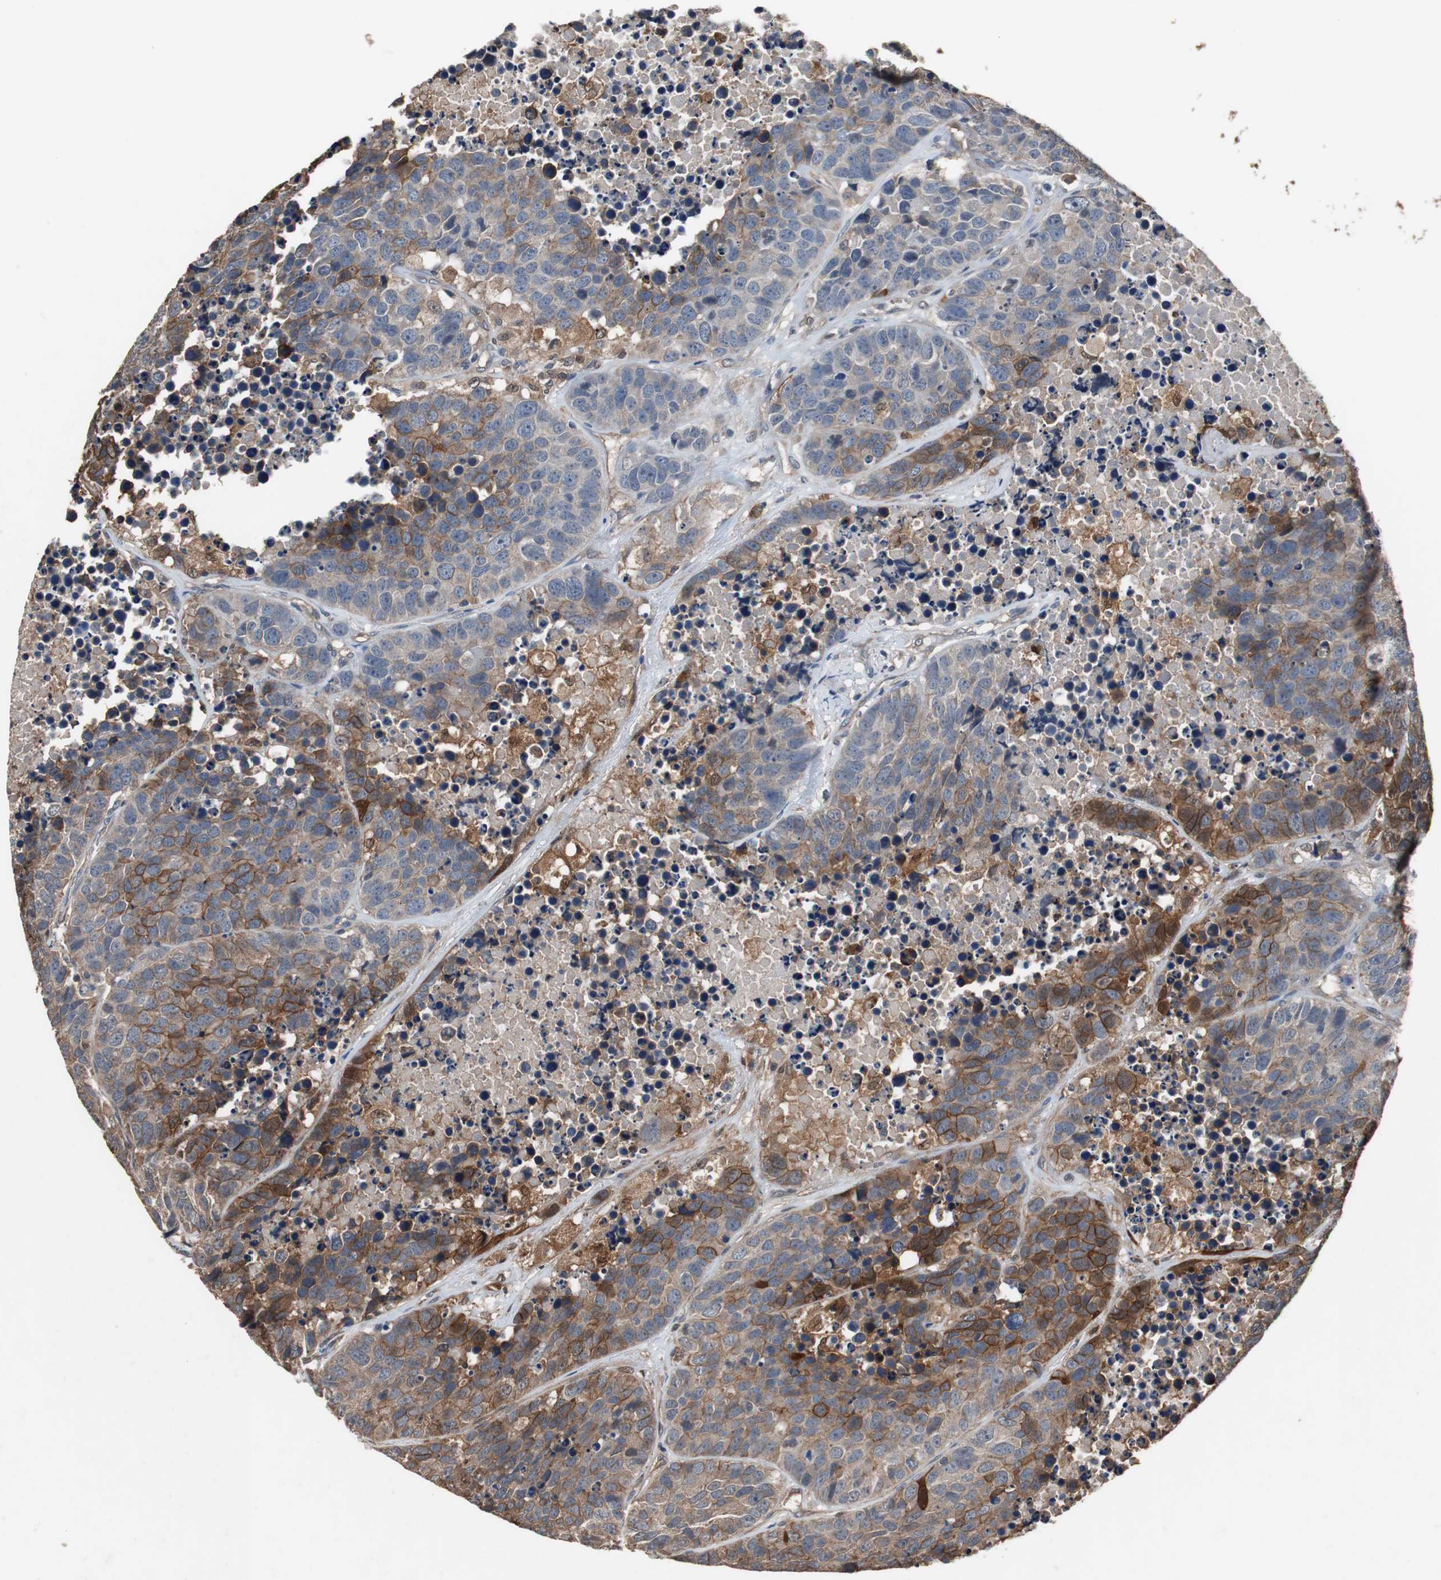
{"staining": {"intensity": "moderate", "quantity": "25%-75%", "location": "cytoplasmic/membranous"}, "tissue": "carcinoid", "cell_type": "Tumor cells", "image_type": "cancer", "snomed": [{"axis": "morphology", "description": "Carcinoid, malignant, NOS"}, {"axis": "topography", "description": "Lung"}], "caption": "There is medium levels of moderate cytoplasmic/membranous expression in tumor cells of malignant carcinoid, as demonstrated by immunohistochemical staining (brown color).", "gene": "NDRG1", "patient": {"sex": "male", "age": 60}}